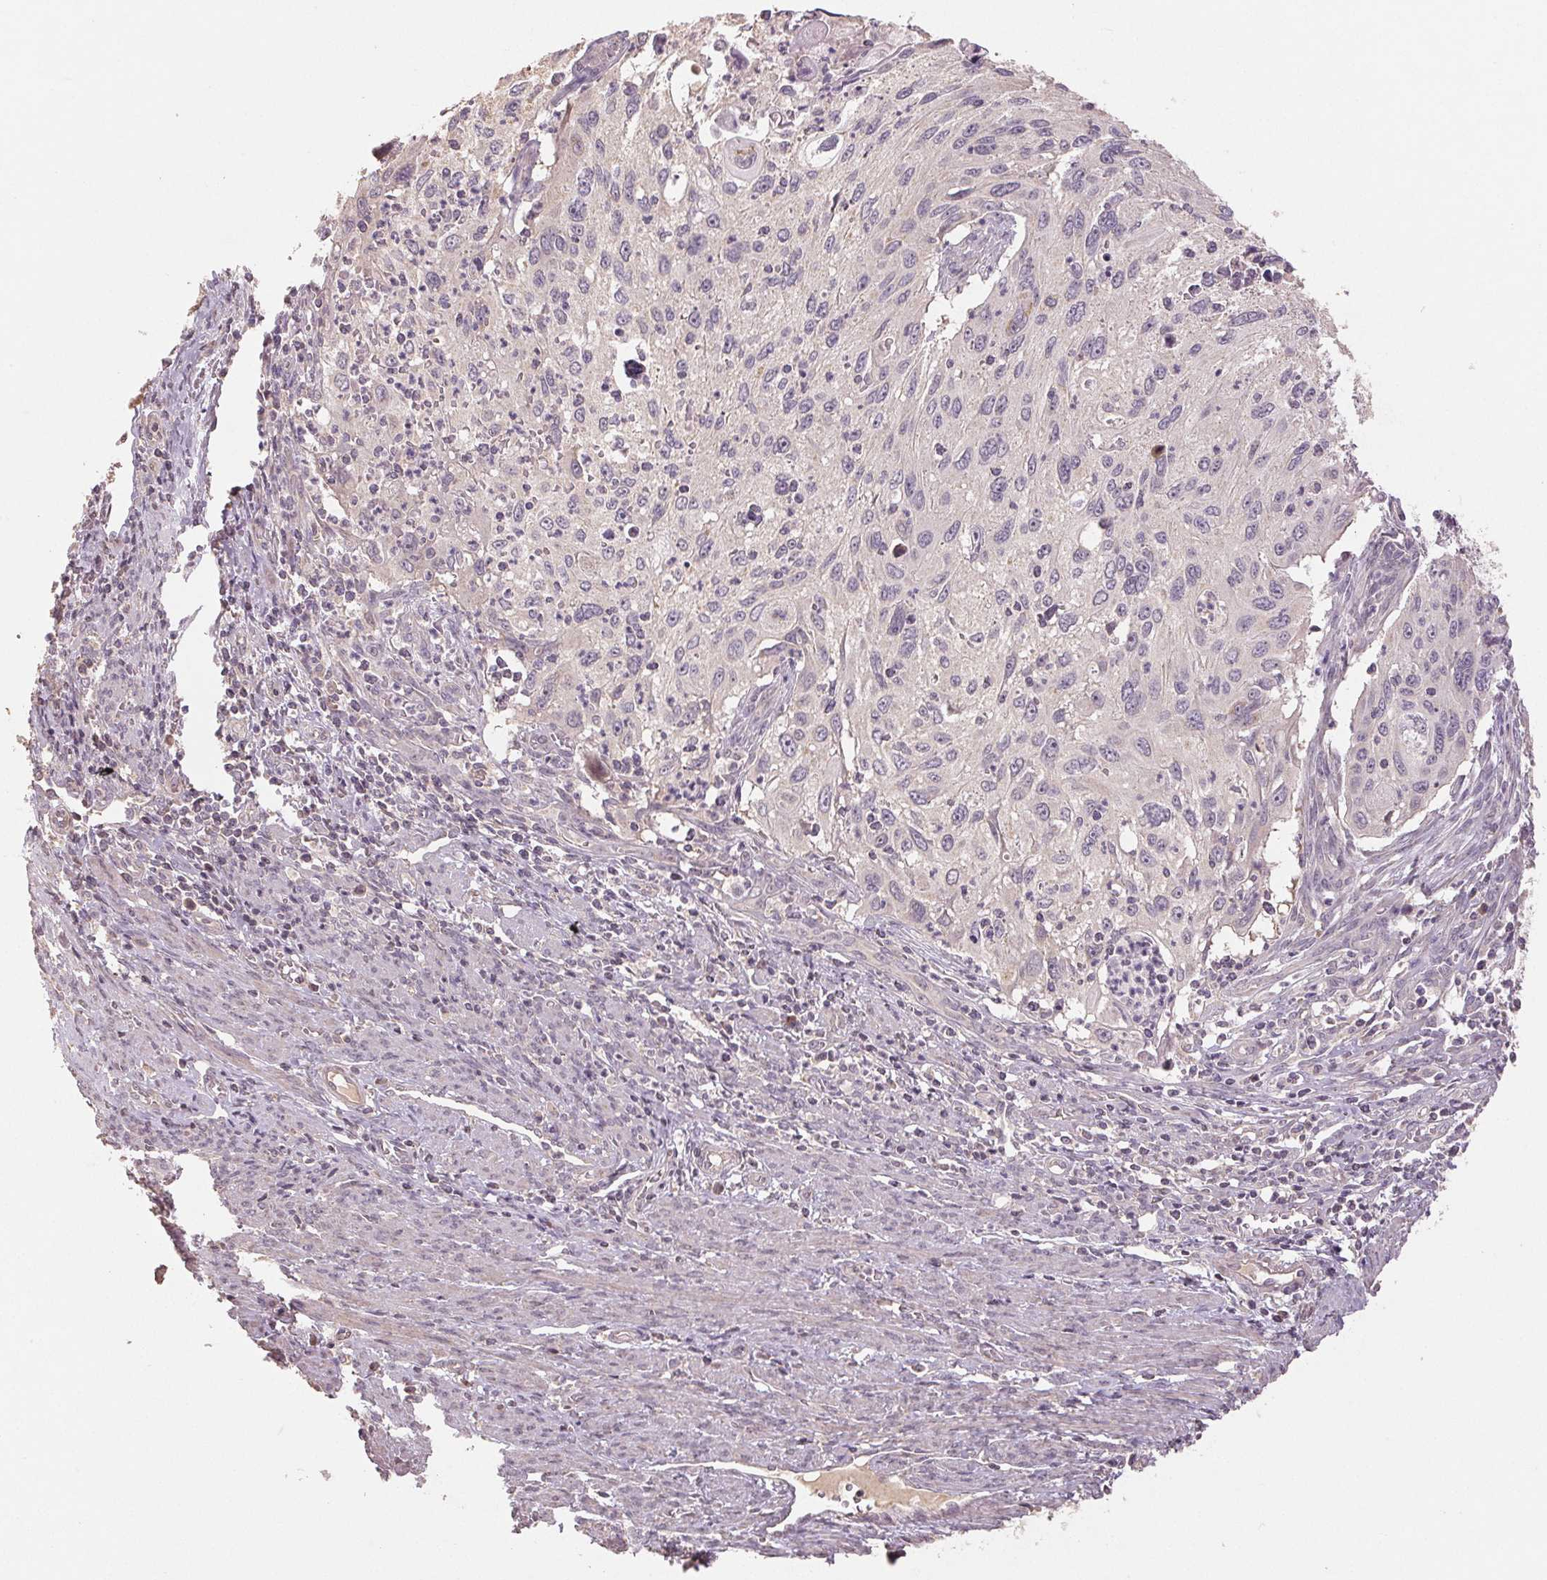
{"staining": {"intensity": "negative", "quantity": "none", "location": "none"}, "tissue": "cervical cancer", "cell_type": "Tumor cells", "image_type": "cancer", "snomed": [{"axis": "morphology", "description": "Squamous cell carcinoma, NOS"}, {"axis": "topography", "description": "Cervix"}], "caption": "Tumor cells are negative for brown protein staining in cervical squamous cell carcinoma.", "gene": "COX14", "patient": {"sex": "female", "age": 70}}